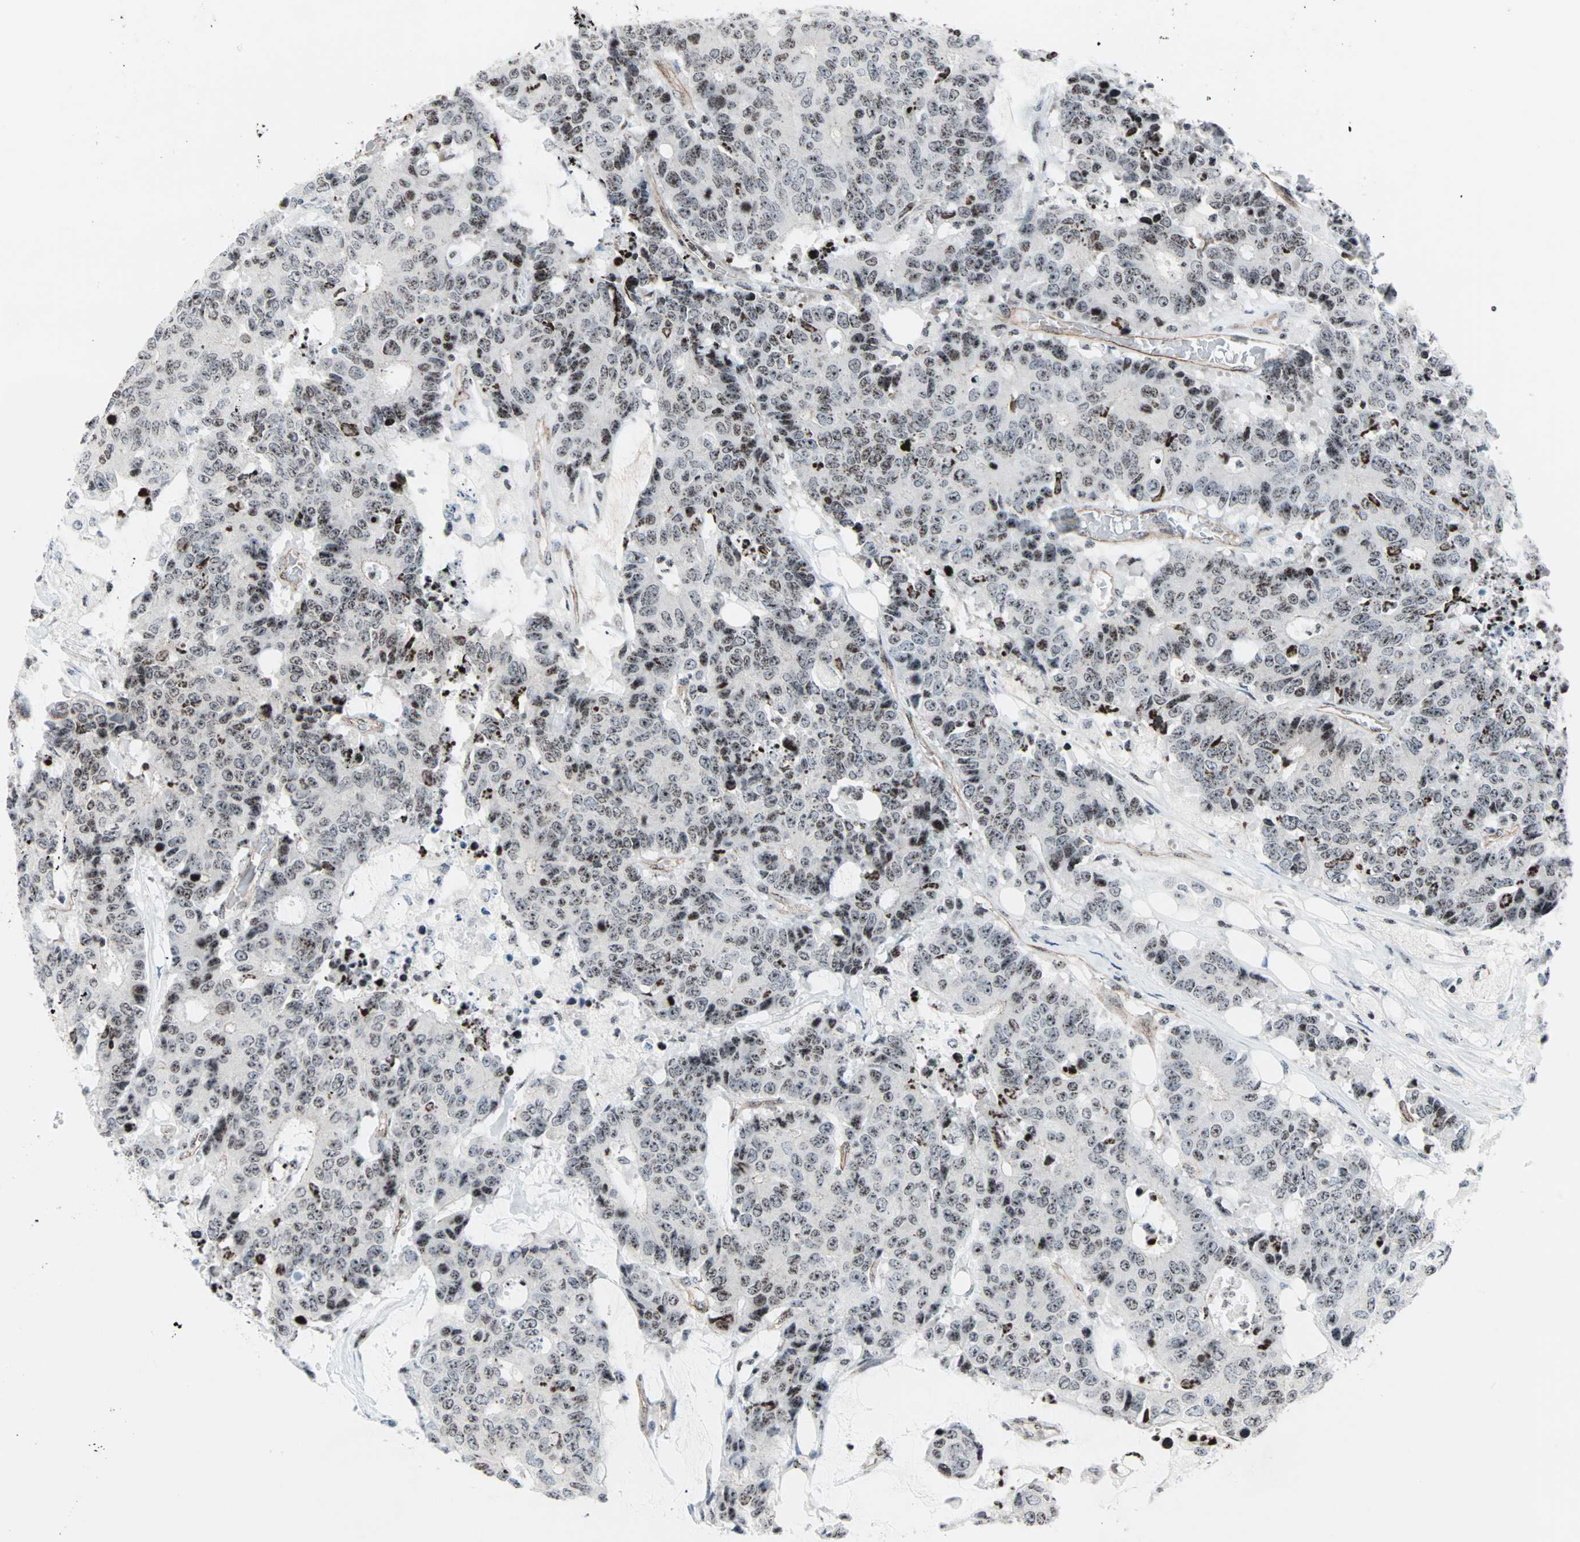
{"staining": {"intensity": "moderate", "quantity": "25%-75%", "location": "nuclear"}, "tissue": "colorectal cancer", "cell_type": "Tumor cells", "image_type": "cancer", "snomed": [{"axis": "morphology", "description": "Adenocarcinoma, NOS"}, {"axis": "topography", "description": "Colon"}], "caption": "A high-resolution image shows immunohistochemistry (IHC) staining of colorectal cancer, which shows moderate nuclear positivity in approximately 25%-75% of tumor cells.", "gene": "CENPA", "patient": {"sex": "female", "age": 86}}